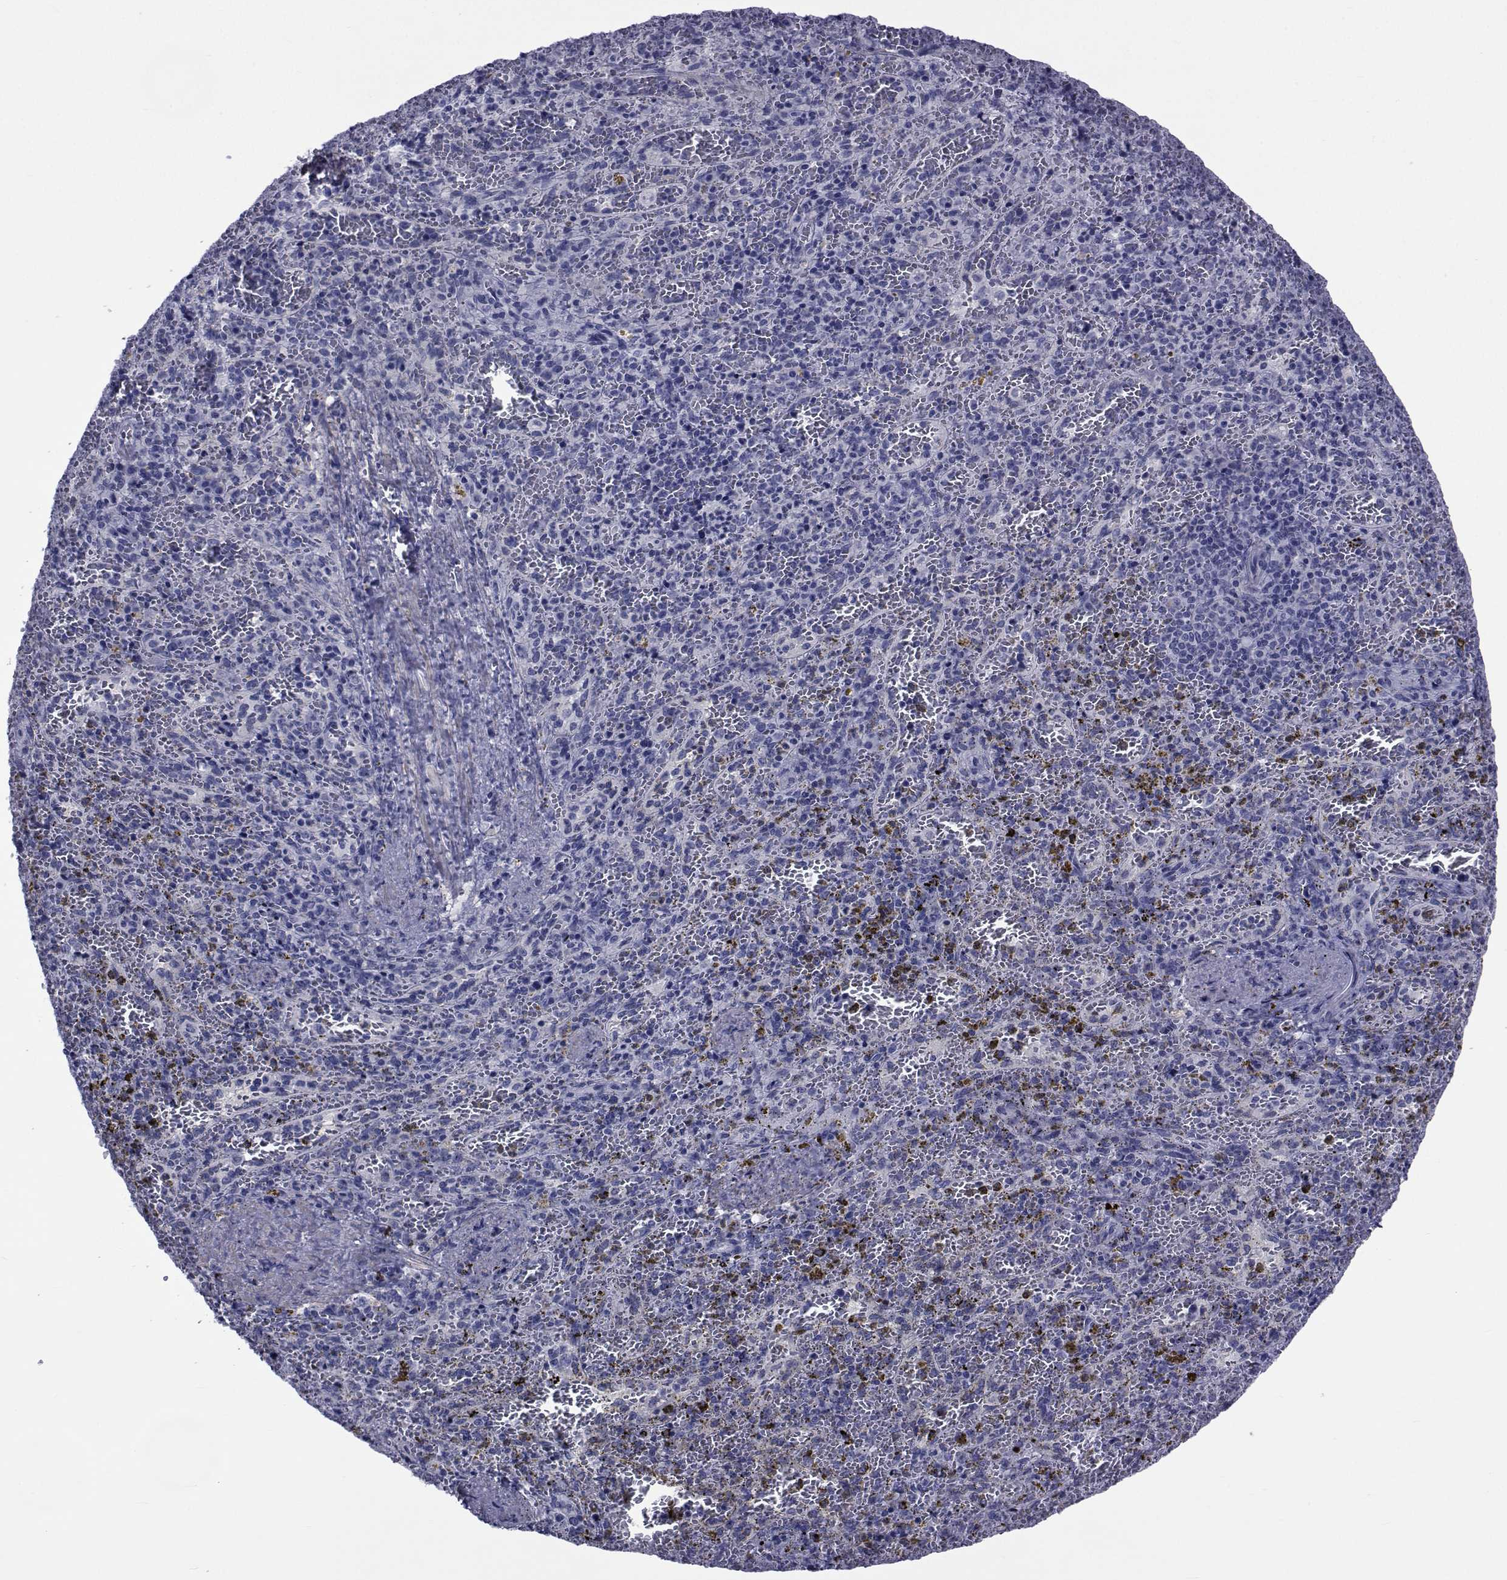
{"staining": {"intensity": "negative", "quantity": "none", "location": "none"}, "tissue": "spleen", "cell_type": "Cells in red pulp", "image_type": "normal", "snomed": [{"axis": "morphology", "description": "Normal tissue, NOS"}, {"axis": "topography", "description": "Spleen"}], "caption": "The immunohistochemistry (IHC) histopathology image has no significant expression in cells in red pulp of spleen. (Immunohistochemistry (ihc), brightfield microscopy, high magnification).", "gene": "GKAP1", "patient": {"sex": "female", "age": 50}}